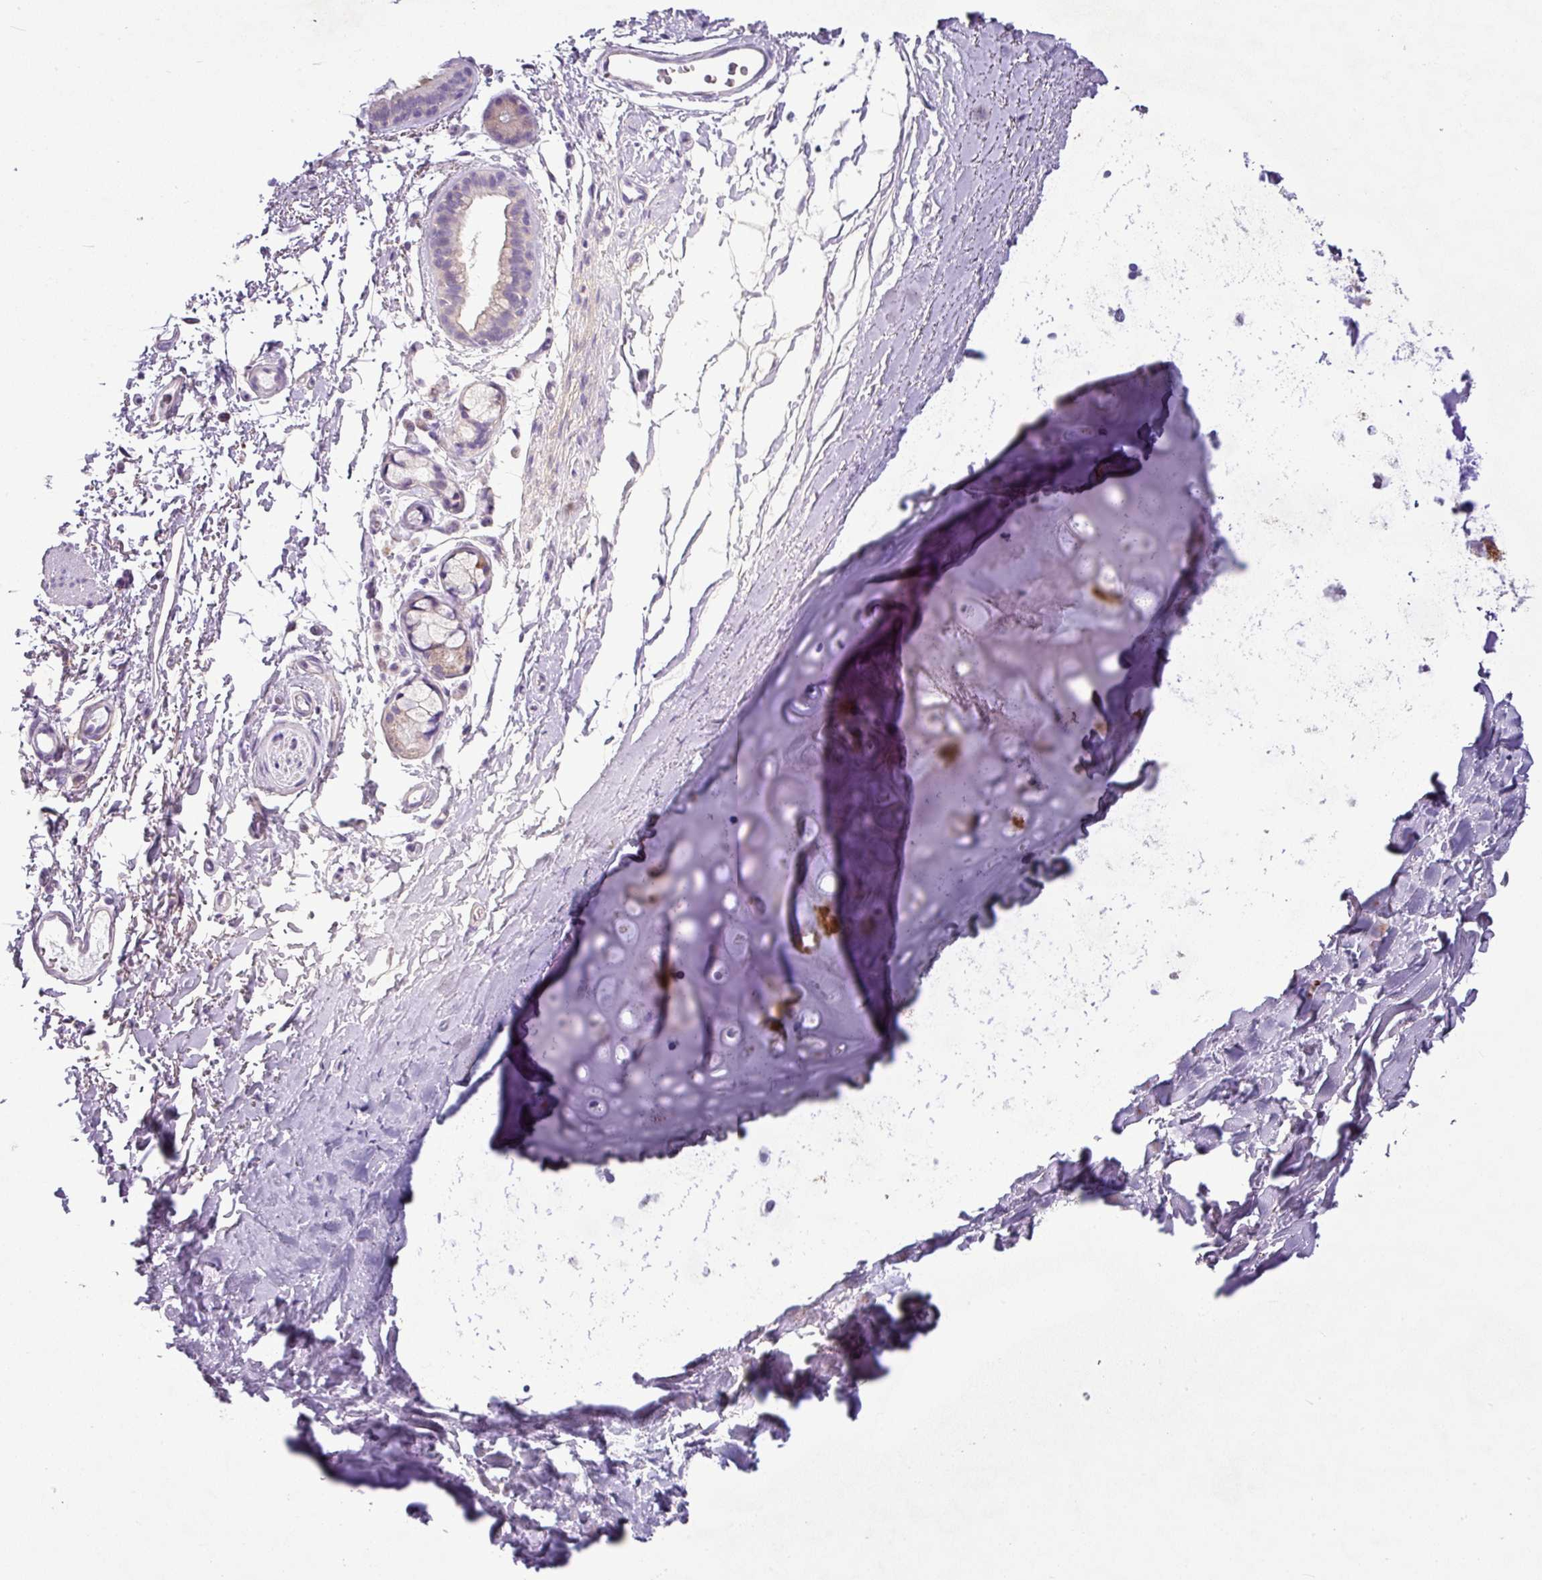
{"staining": {"intensity": "negative", "quantity": "none", "location": "none"}, "tissue": "adipose tissue", "cell_type": "Adipocytes", "image_type": "normal", "snomed": [{"axis": "morphology", "description": "Normal tissue, NOS"}, {"axis": "topography", "description": "Cartilage tissue"}, {"axis": "topography", "description": "Bronchus"}], "caption": "IHC of unremarkable adipose tissue demonstrates no positivity in adipocytes. The staining was performed using DAB (3,3'-diaminobenzidine) to visualize the protein expression in brown, while the nuclei were stained in blue with hematoxylin (Magnification: 20x).", "gene": "TMEM178B", "patient": {"sex": "female", "age": 72}}